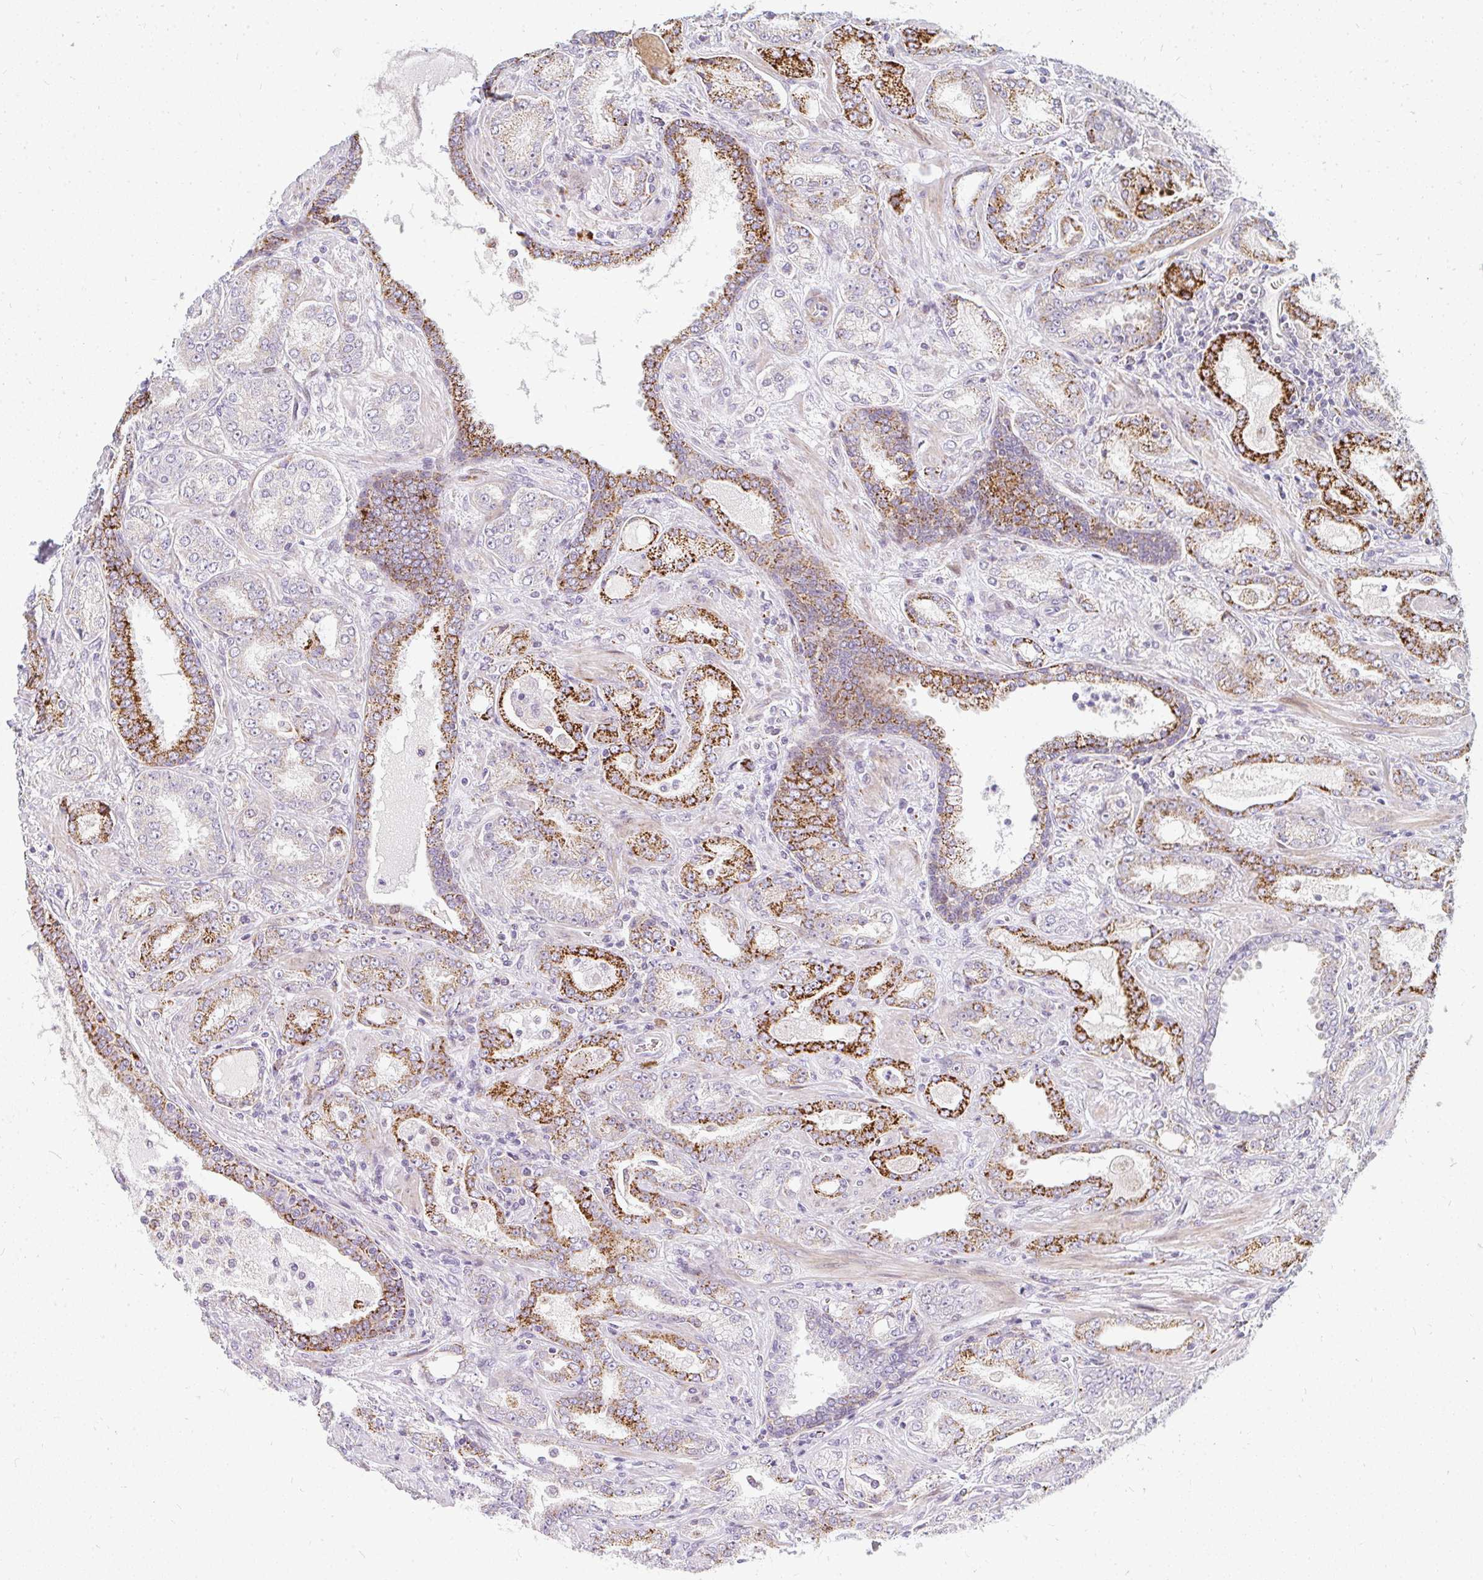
{"staining": {"intensity": "strong", "quantity": "25%-75%", "location": "cytoplasmic/membranous"}, "tissue": "prostate cancer", "cell_type": "Tumor cells", "image_type": "cancer", "snomed": [{"axis": "morphology", "description": "Adenocarcinoma, High grade"}, {"axis": "topography", "description": "Prostate"}], "caption": "The histopathology image demonstrates staining of prostate cancer (high-grade adenocarcinoma), revealing strong cytoplasmic/membranous protein positivity (brown color) within tumor cells.", "gene": "PLA2G5", "patient": {"sex": "male", "age": 72}}